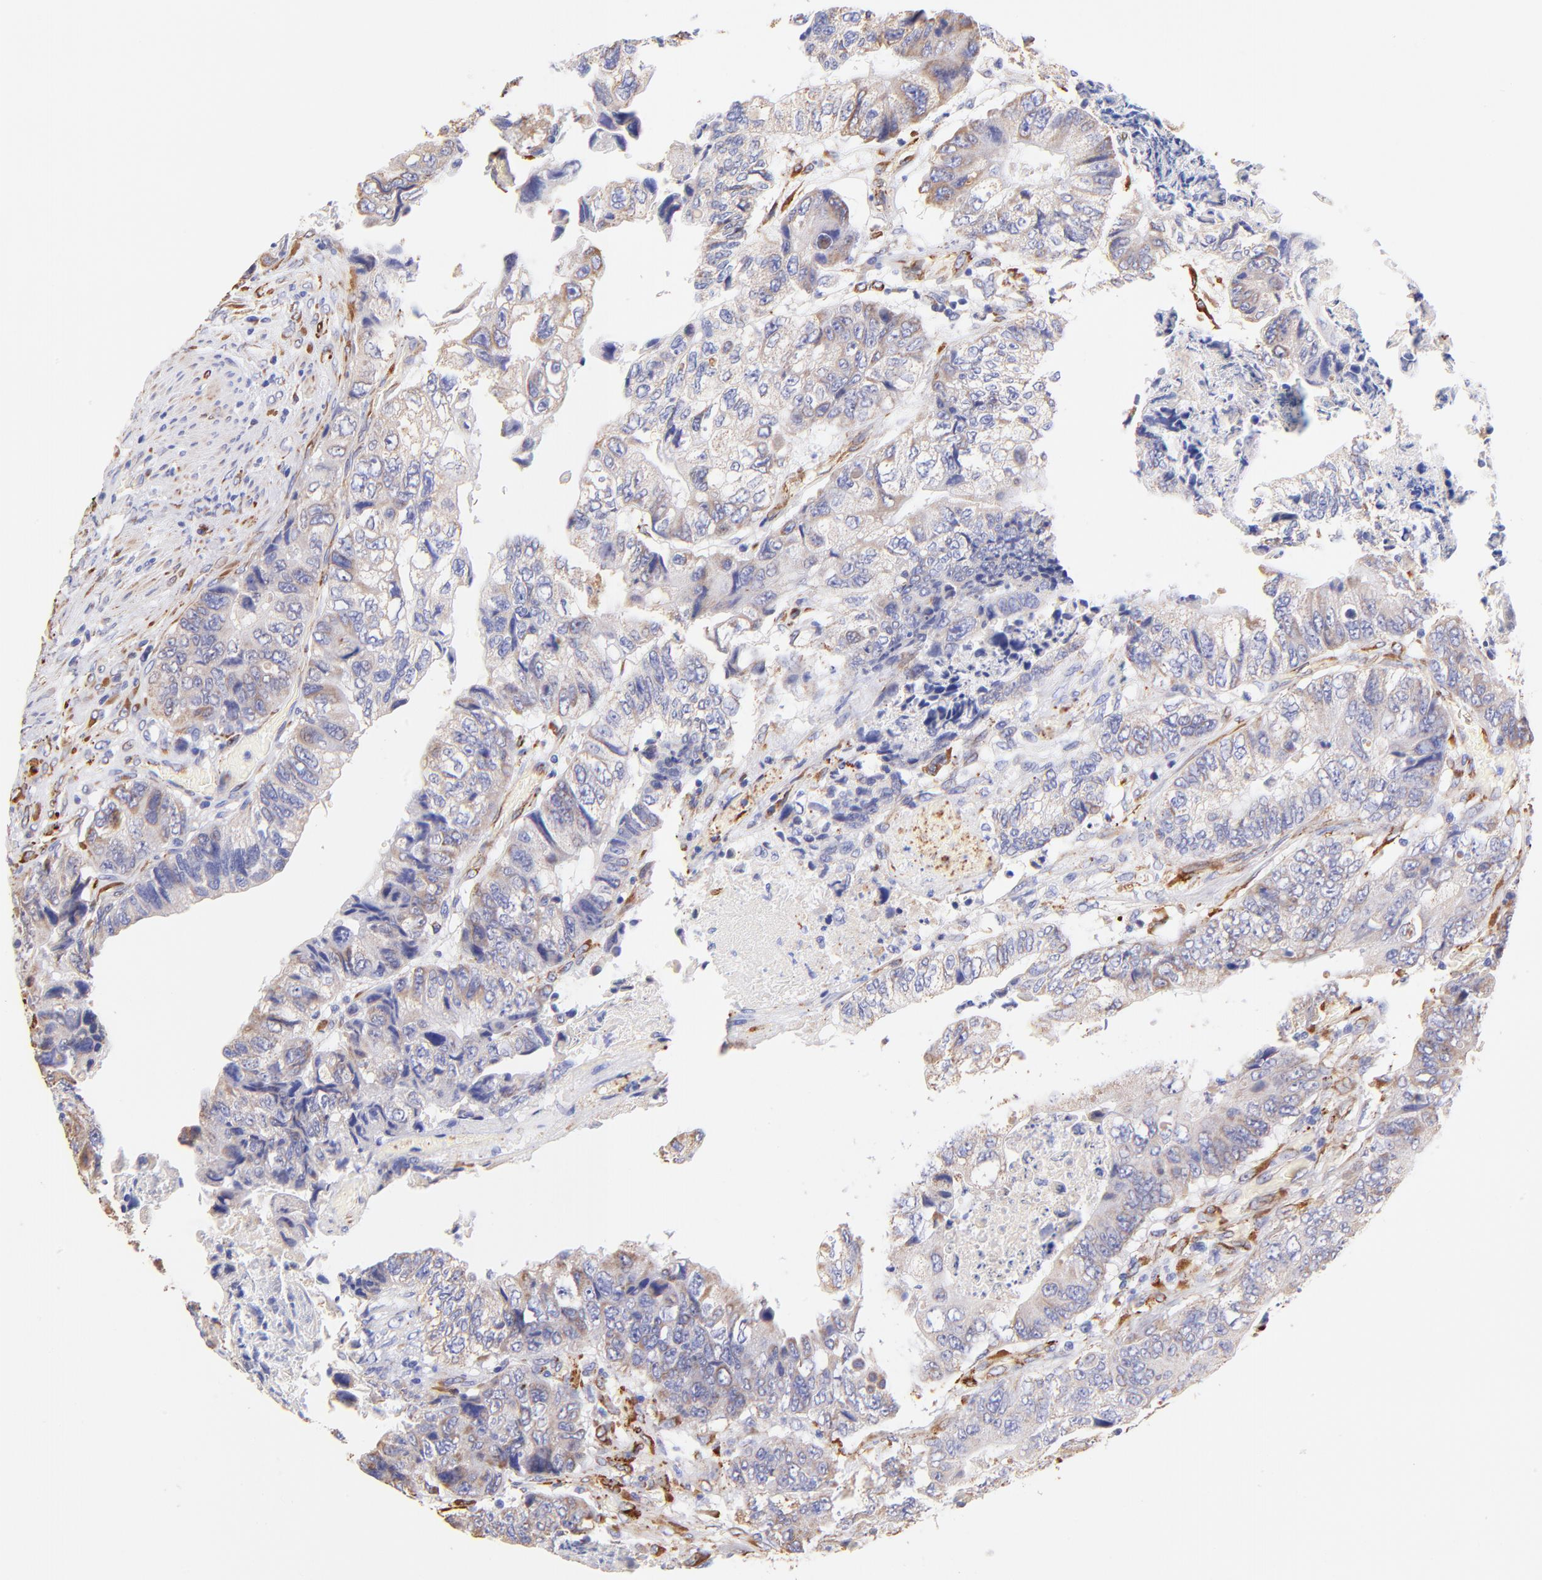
{"staining": {"intensity": "weak", "quantity": "25%-75%", "location": "cytoplasmic/membranous"}, "tissue": "colorectal cancer", "cell_type": "Tumor cells", "image_type": "cancer", "snomed": [{"axis": "morphology", "description": "Adenocarcinoma, NOS"}, {"axis": "topography", "description": "Rectum"}], "caption": "The image displays a brown stain indicating the presence of a protein in the cytoplasmic/membranous of tumor cells in colorectal adenocarcinoma.", "gene": "SPARC", "patient": {"sex": "female", "age": 82}}